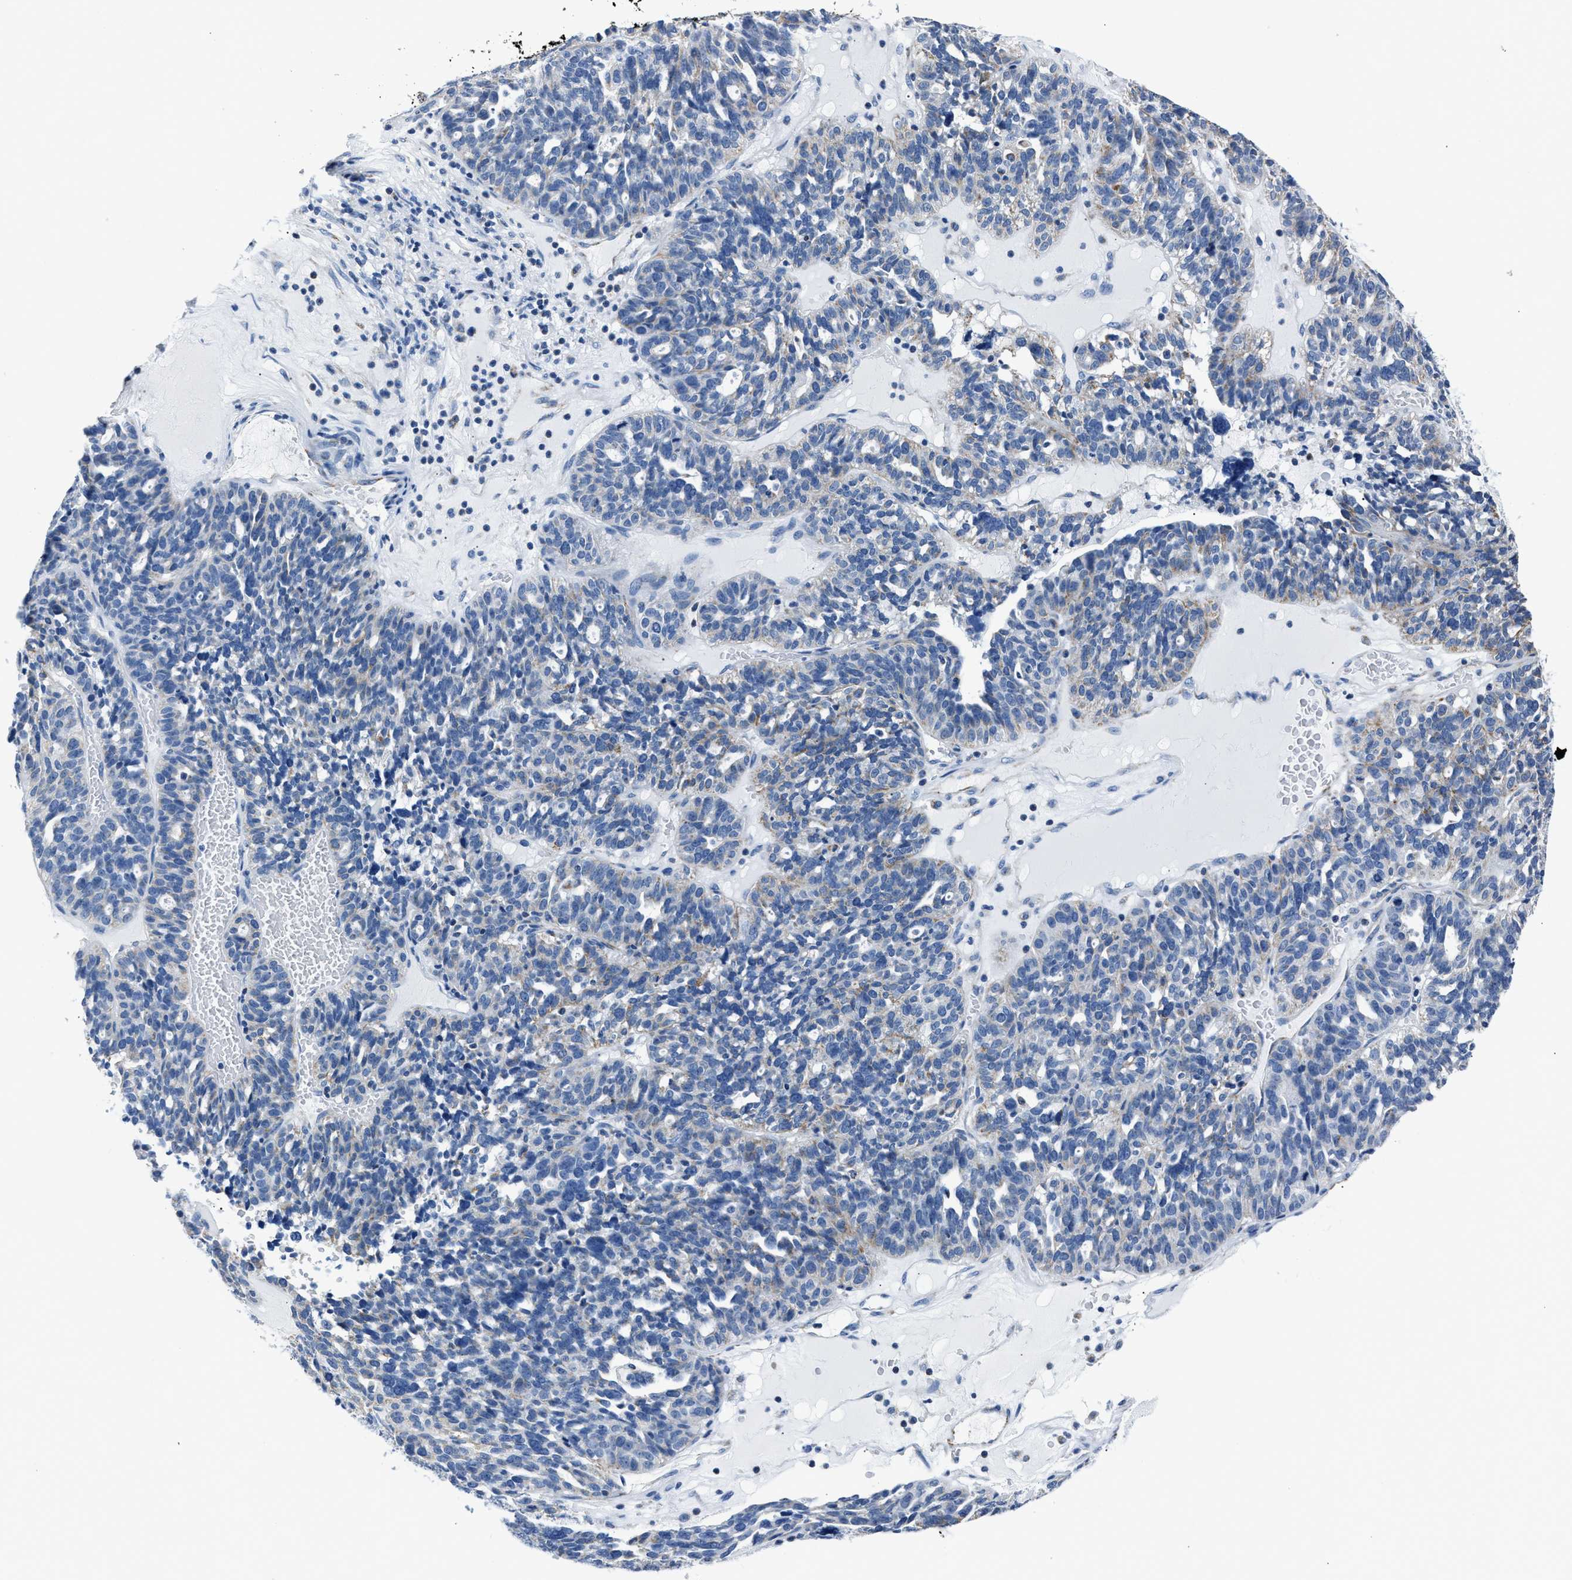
{"staining": {"intensity": "weak", "quantity": "<25%", "location": "cytoplasmic/membranous"}, "tissue": "ovarian cancer", "cell_type": "Tumor cells", "image_type": "cancer", "snomed": [{"axis": "morphology", "description": "Cystadenocarcinoma, serous, NOS"}, {"axis": "topography", "description": "Ovary"}], "caption": "Ovarian cancer (serous cystadenocarcinoma) was stained to show a protein in brown. There is no significant staining in tumor cells.", "gene": "AMACR", "patient": {"sex": "female", "age": 59}}